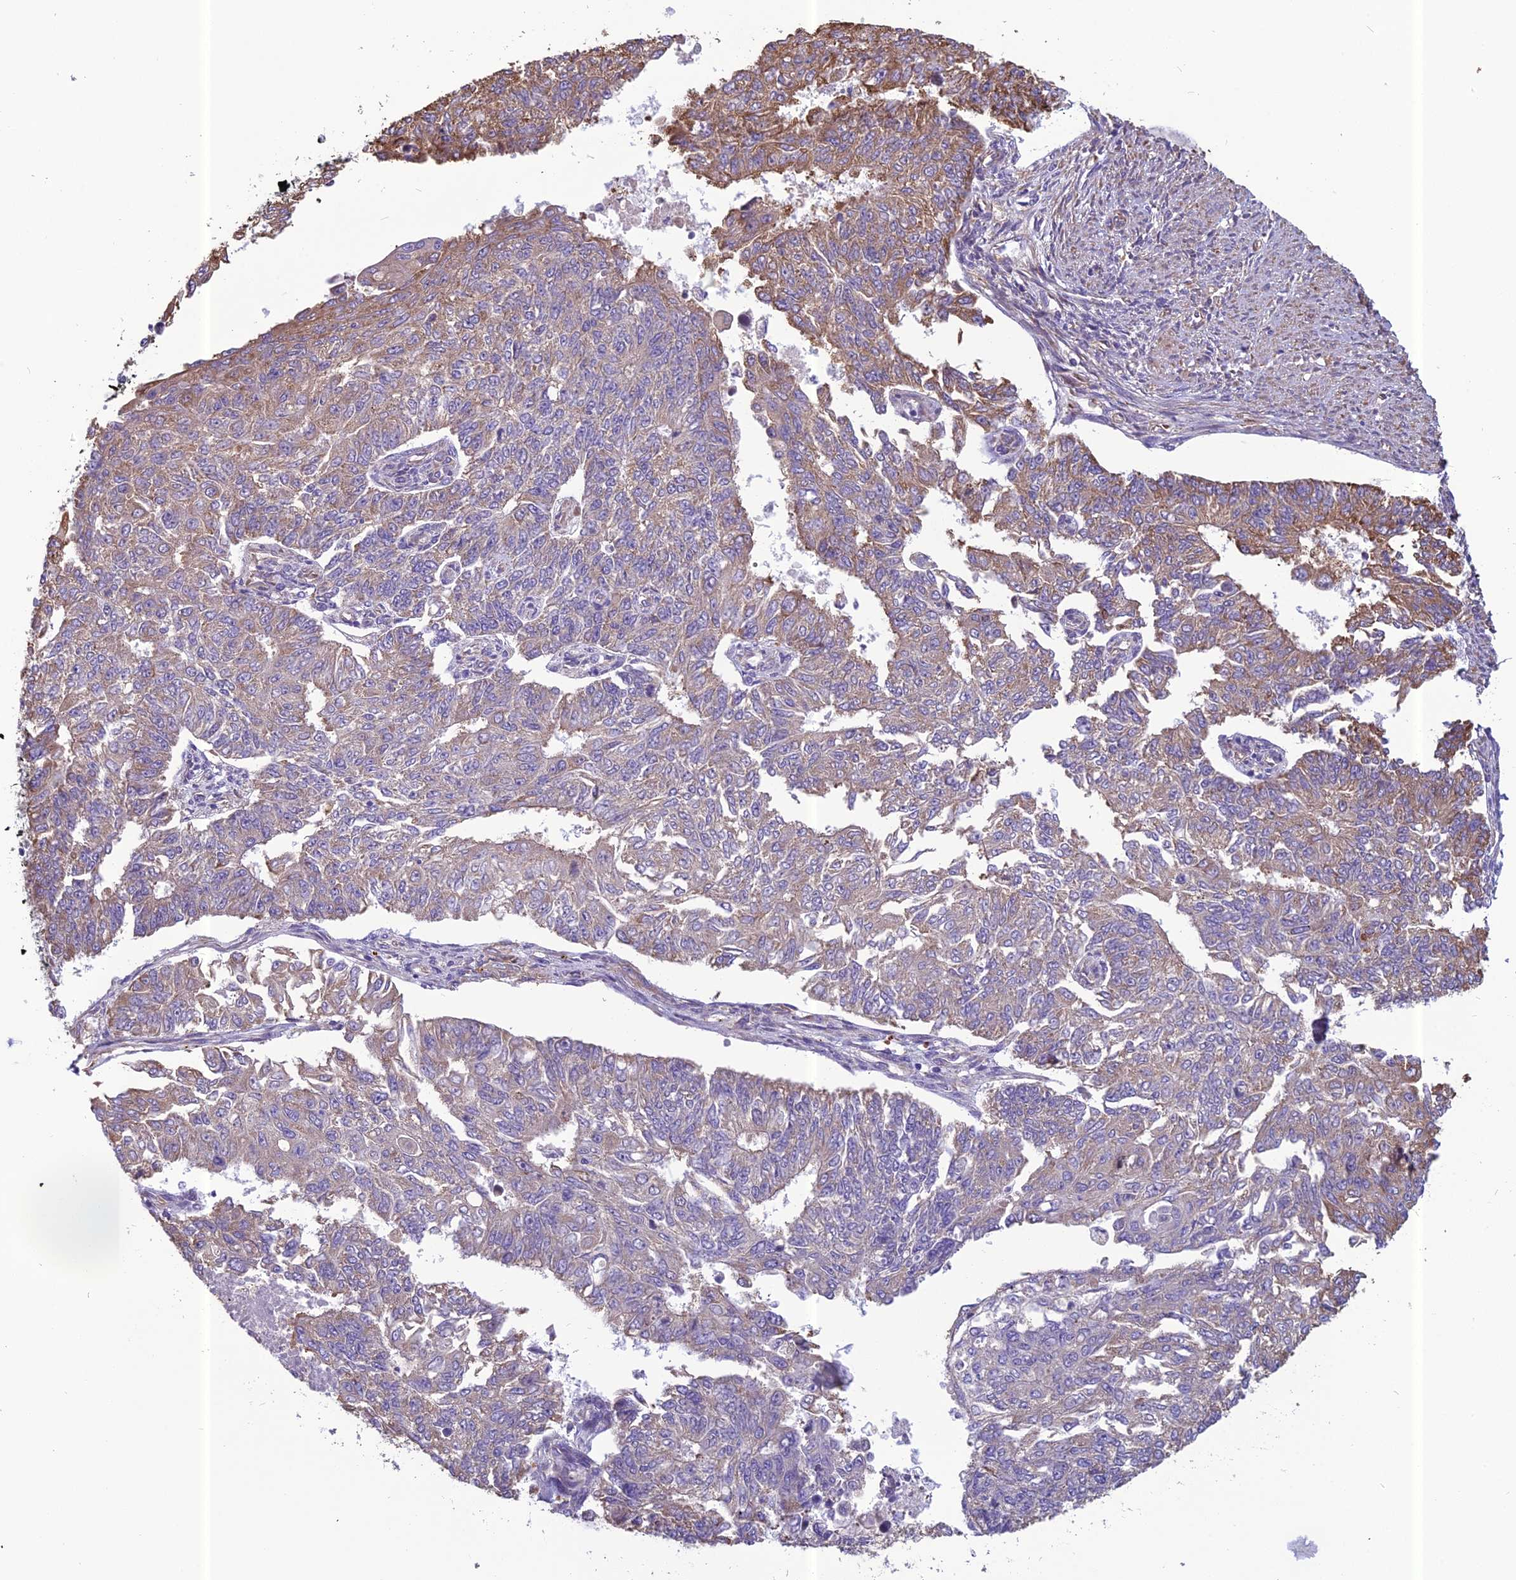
{"staining": {"intensity": "moderate", "quantity": "<25%", "location": "cytoplasmic/membranous"}, "tissue": "endometrial cancer", "cell_type": "Tumor cells", "image_type": "cancer", "snomed": [{"axis": "morphology", "description": "Adenocarcinoma, NOS"}, {"axis": "topography", "description": "Endometrium"}], "caption": "This is an image of immunohistochemistry (IHC) staining of endometrial cancer, which shows moderate positivity in the cytoplasmic/membranous of tumor cells.", "gene": "SPDL1", "patient": {"sex": "female", "age": 32}}